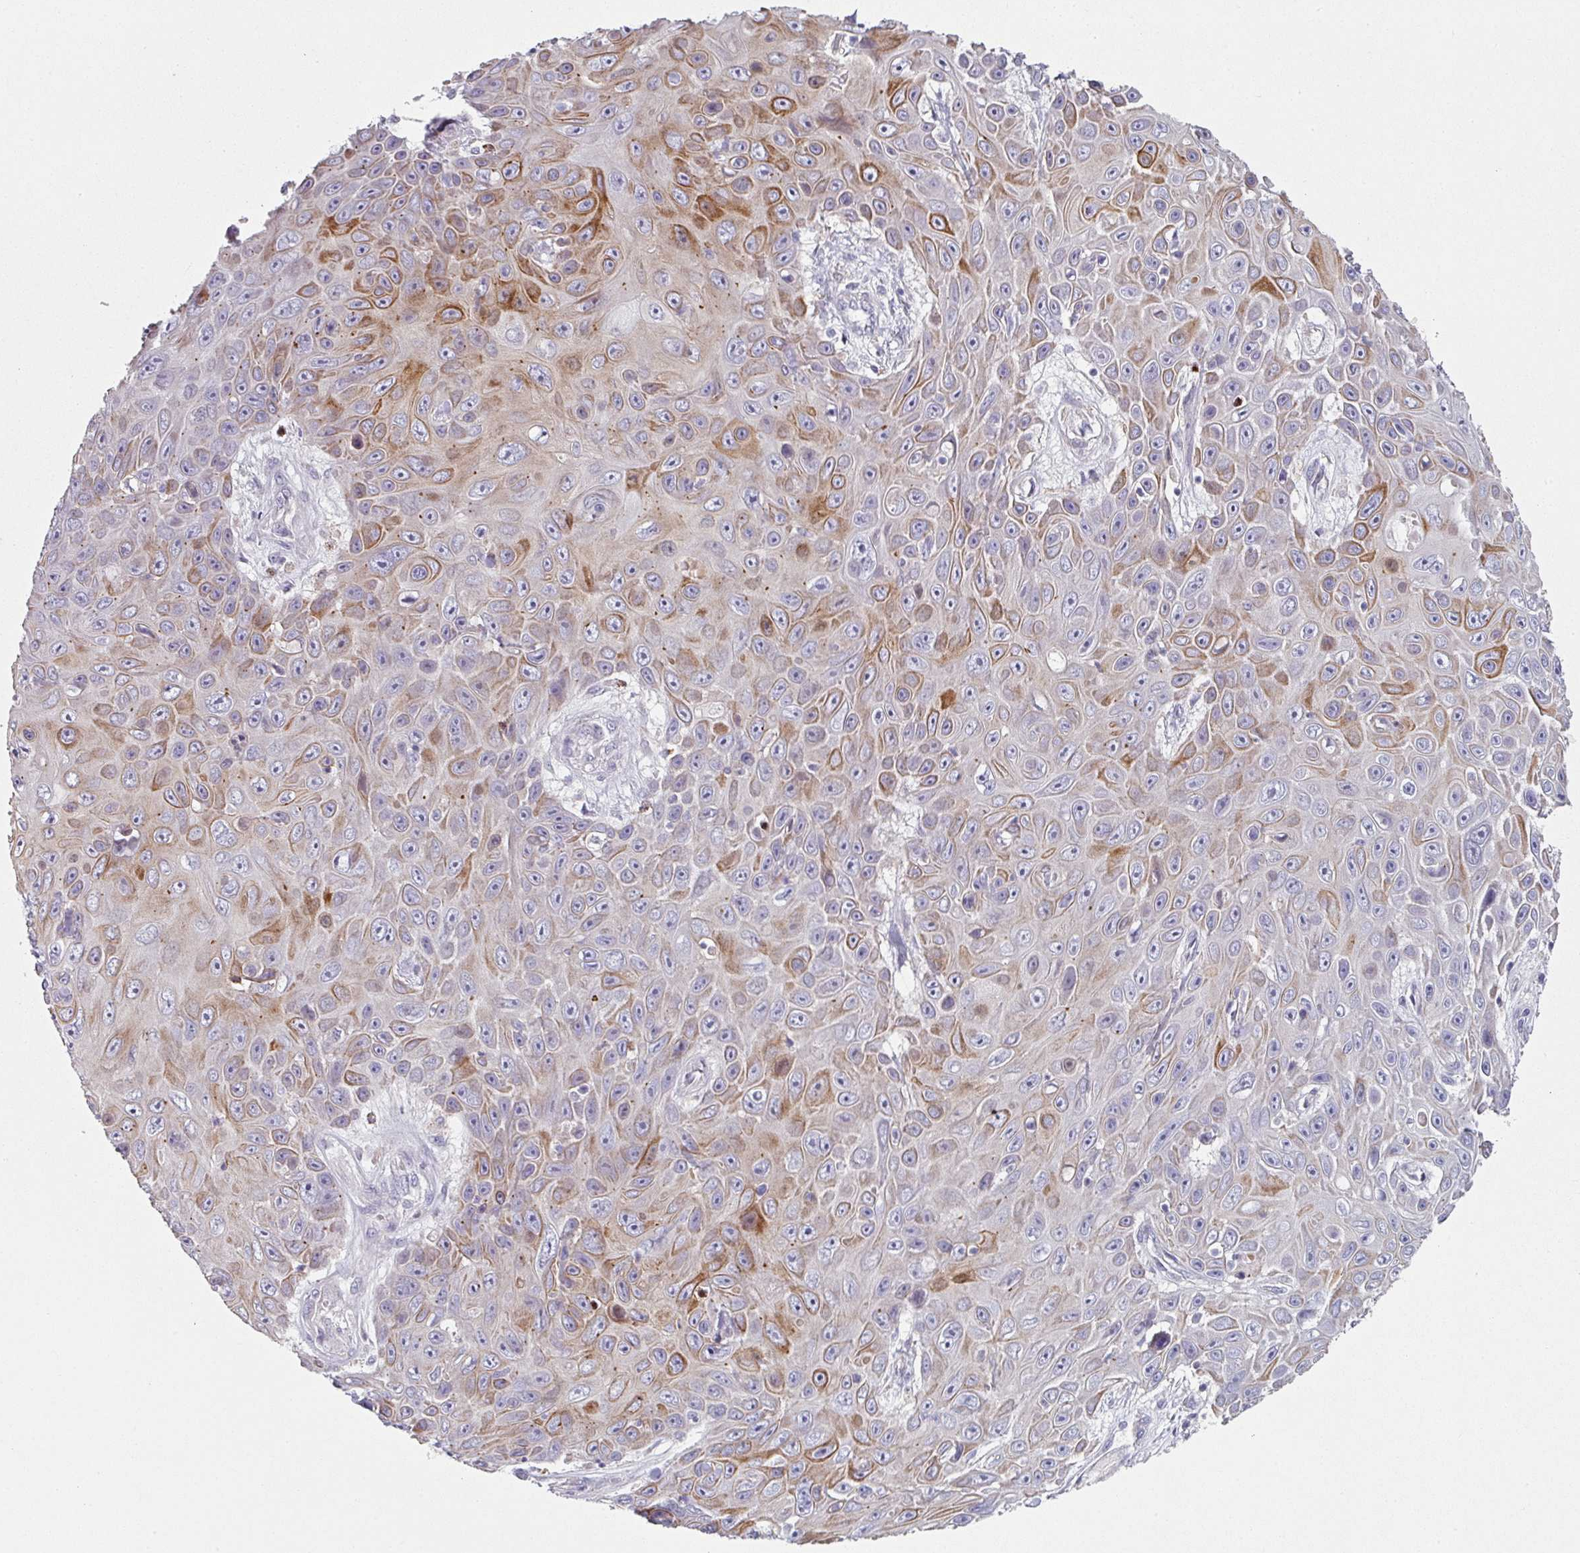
{"staining": {"intensity": "moderate", "quantity": "25%-75%", "location": "cytoplasmic/membranous"}, "tissue": "skin cancer", "cell_type": "Tumor cells", "image_type": "cancer", "snomed": [{"axis": "morphology", "description": "Squamous cell carcinoma, NOS"}, {"axis": "topography", "description": "Skin"}], "caption": "IHC of human skin cancer (squamous cell carcinoma) reveals medium levels of moderate cytoplasmic/membranous positivity in approximately 25%-75% of tumor cells. The protein is stained brown, and the nuclei are stained in blue (DAB IHC with brightfield microscopy, high magnification).", "gene": "WSB2", "patient": {"sex": "male", "age": 82}}